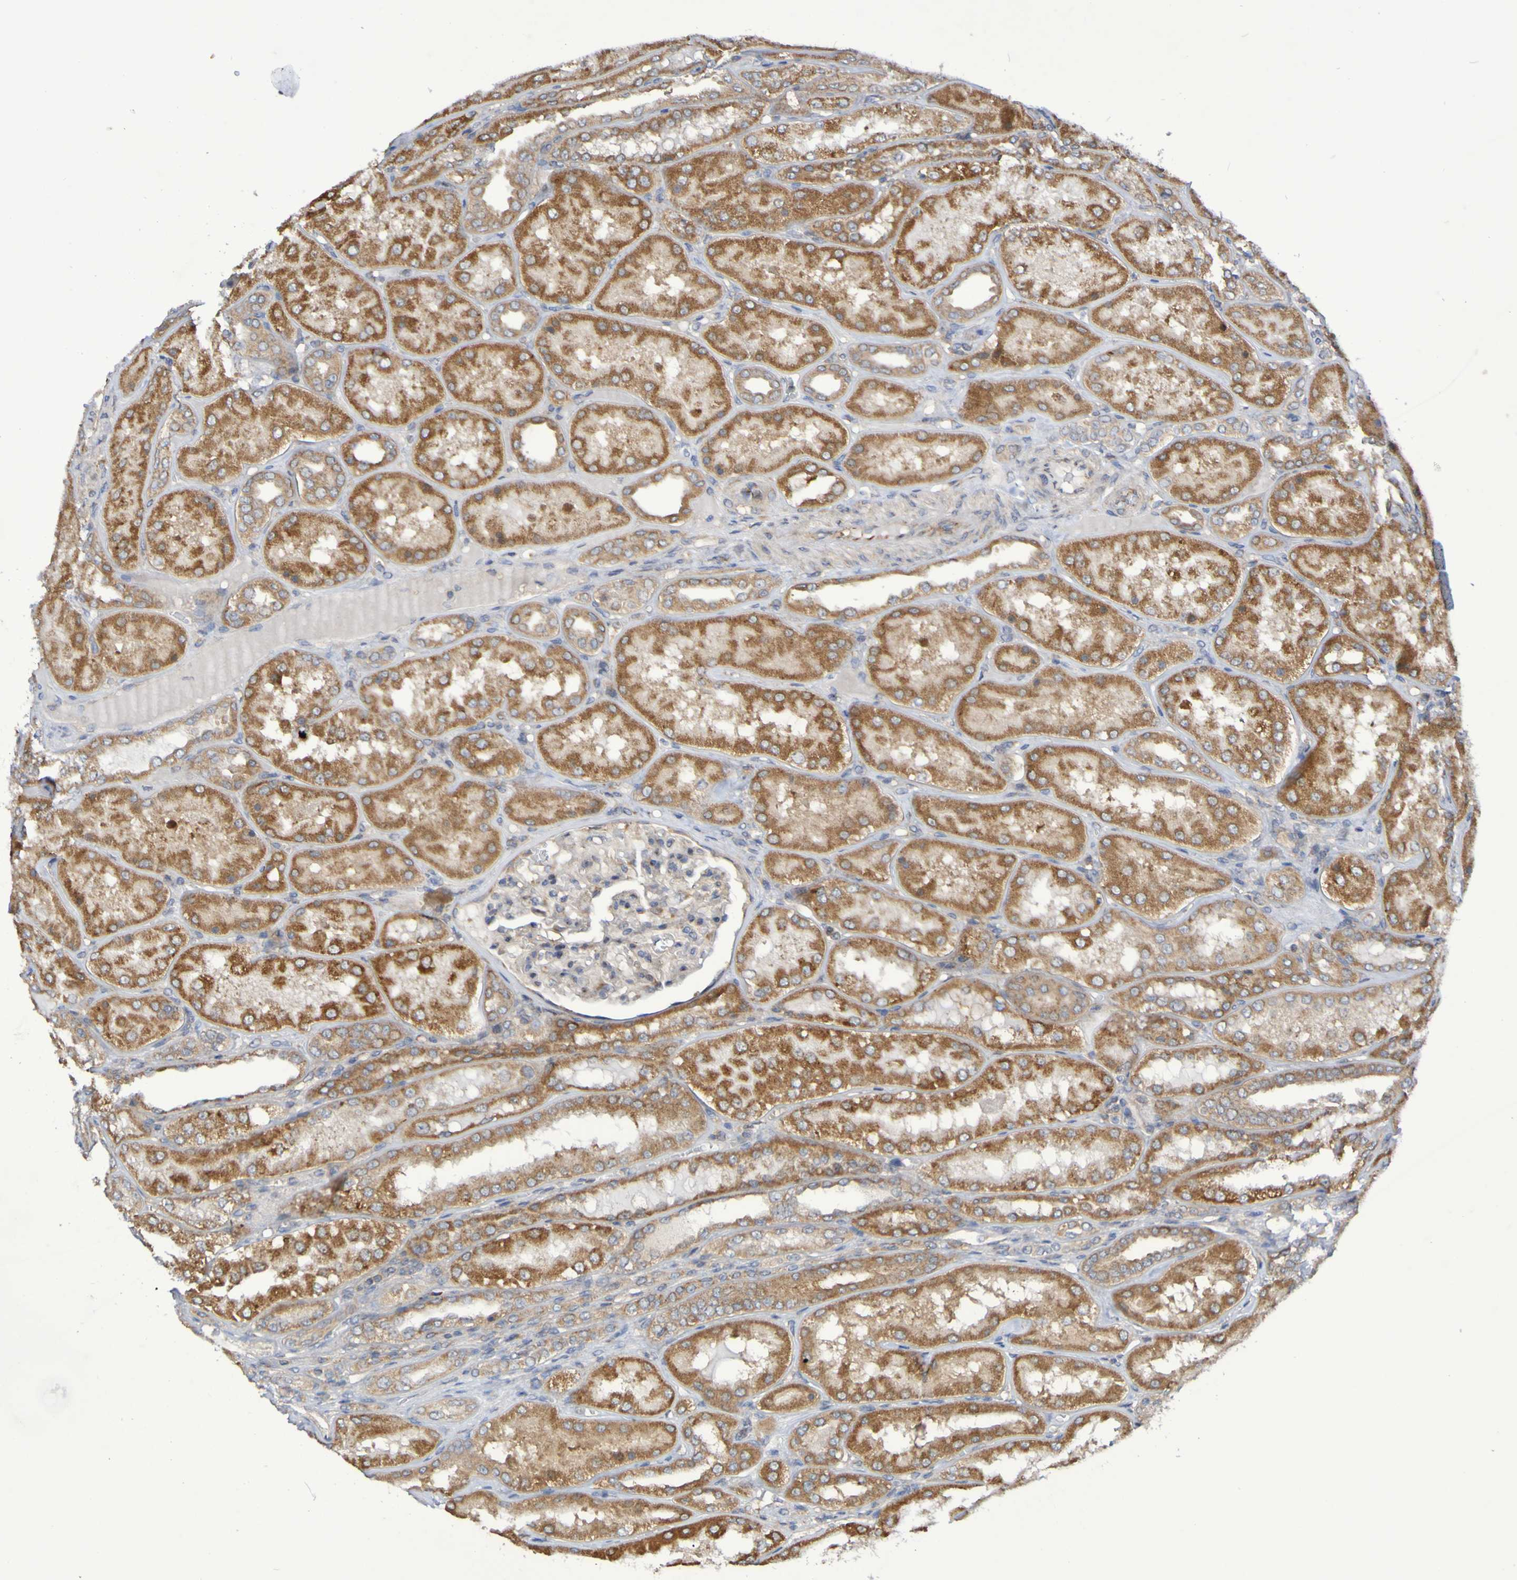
{"staining": {"intensity": "moderate", "quantity": "<25%", "location": "cytoplasmic/membranous"}, "tissue": "kidney", "cell_type": "Cells in glomeruli", "image_type": "normal", "snomed": [{"axis": "morphology", "description": "Normal tissue, NOS"}, {"axis": "topography", "description": "Kidney"}], "caption": "Immunohistochemical staining of benign kidney reveals moderate cytoplasmic/membranous protein staining in about <25% of cells in glomeruli.", "gene": "LMBRD2", "patient": {"sex": "female", "age": 56}}